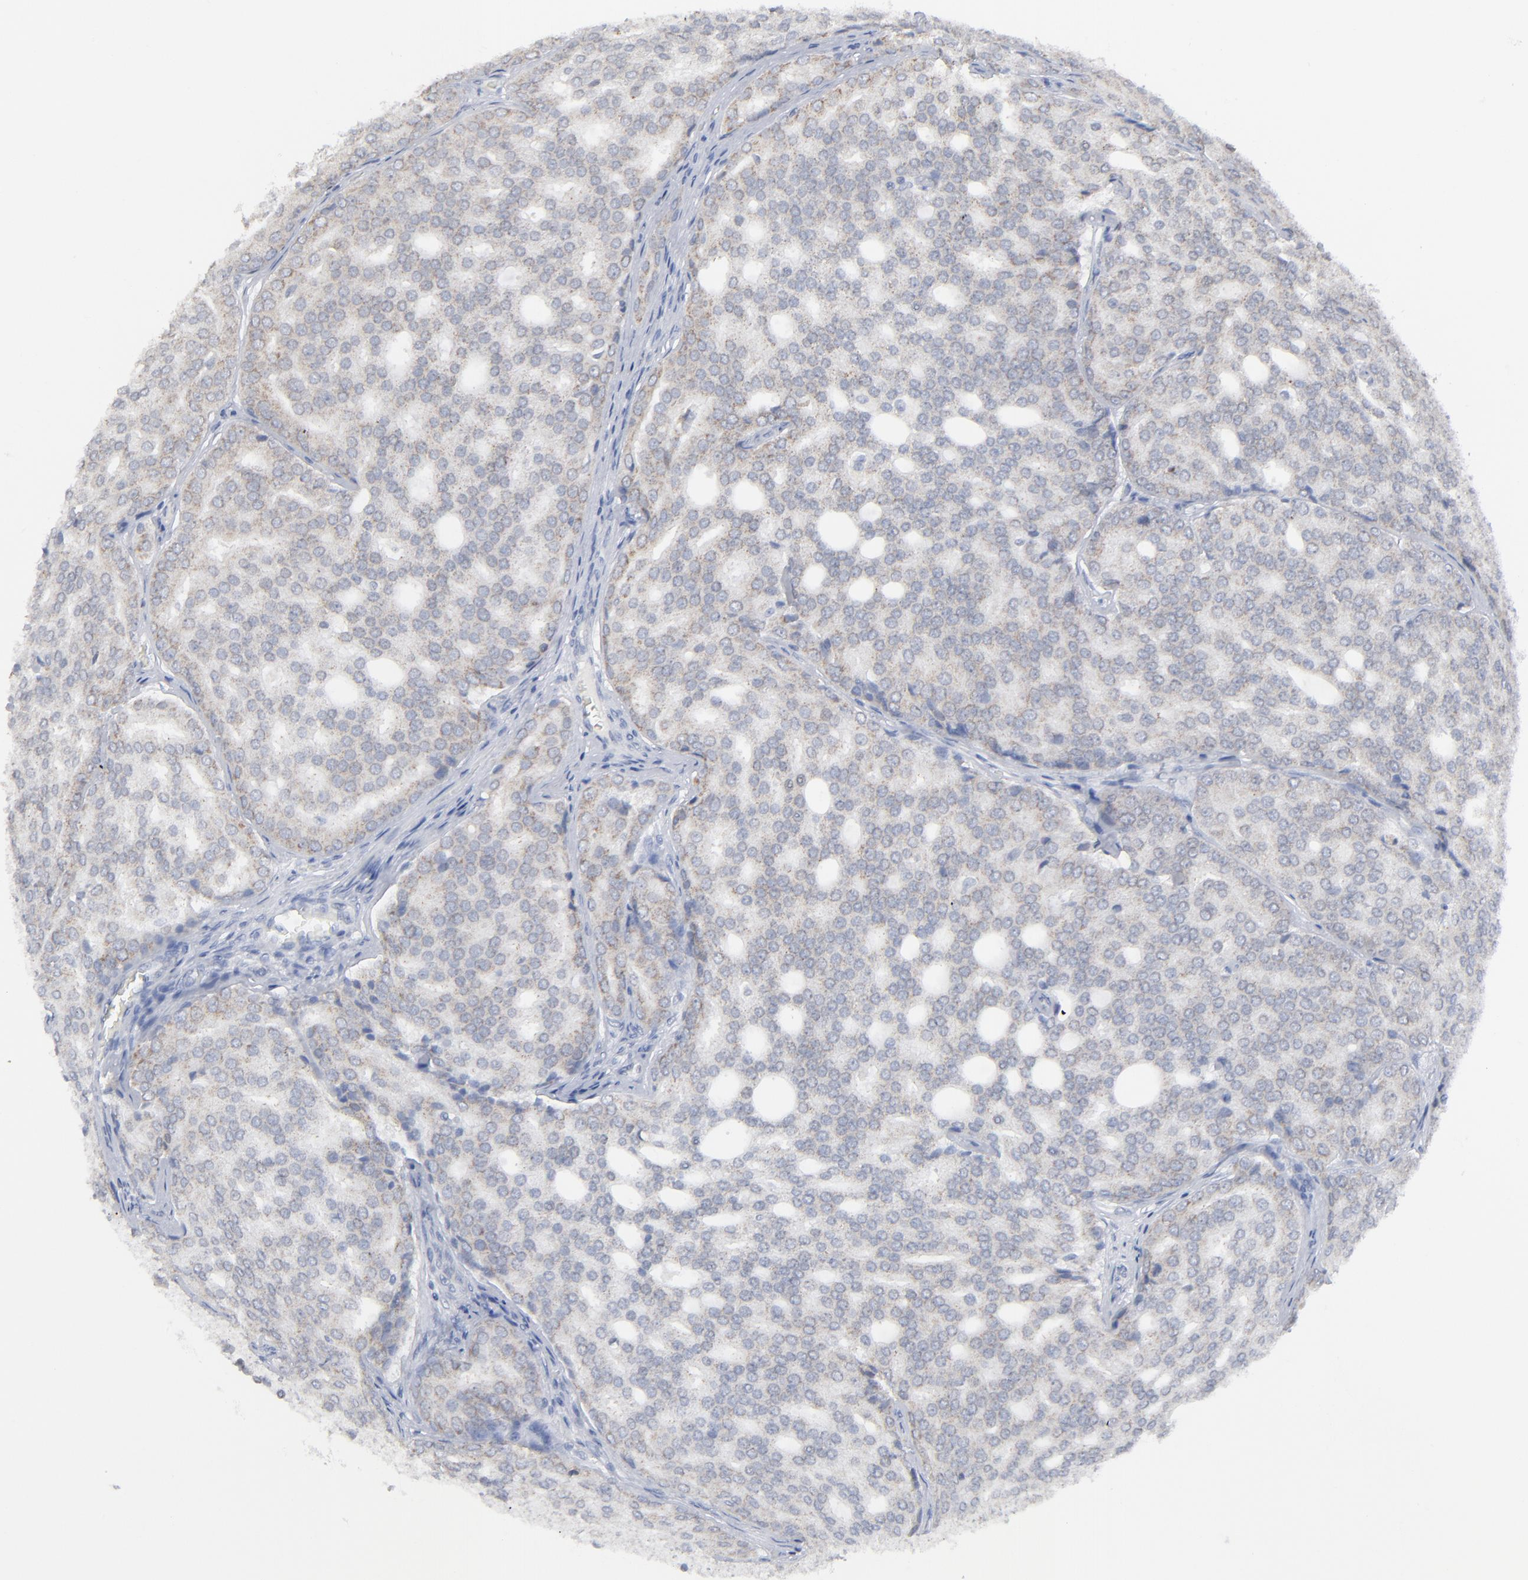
{"staining": {"intensity": "negative", "quantity": "none", "location": "none"}, "tissue": "prostate cancer", "cell_type": "Tumor cells", "image_type": "cancer", "snomed": [{"axis": "morphology", "description": "Adenocarcinoma, High grade"}, {"axis": "topography", "description": "Prostate"}], "caption": "A histopathology image of prostate high-grade adenocarcinoma stained for a protein shows no brown staining in tumor cells.", "gene": "NUP88", "patient": {"sex": "male", "age": 64}}